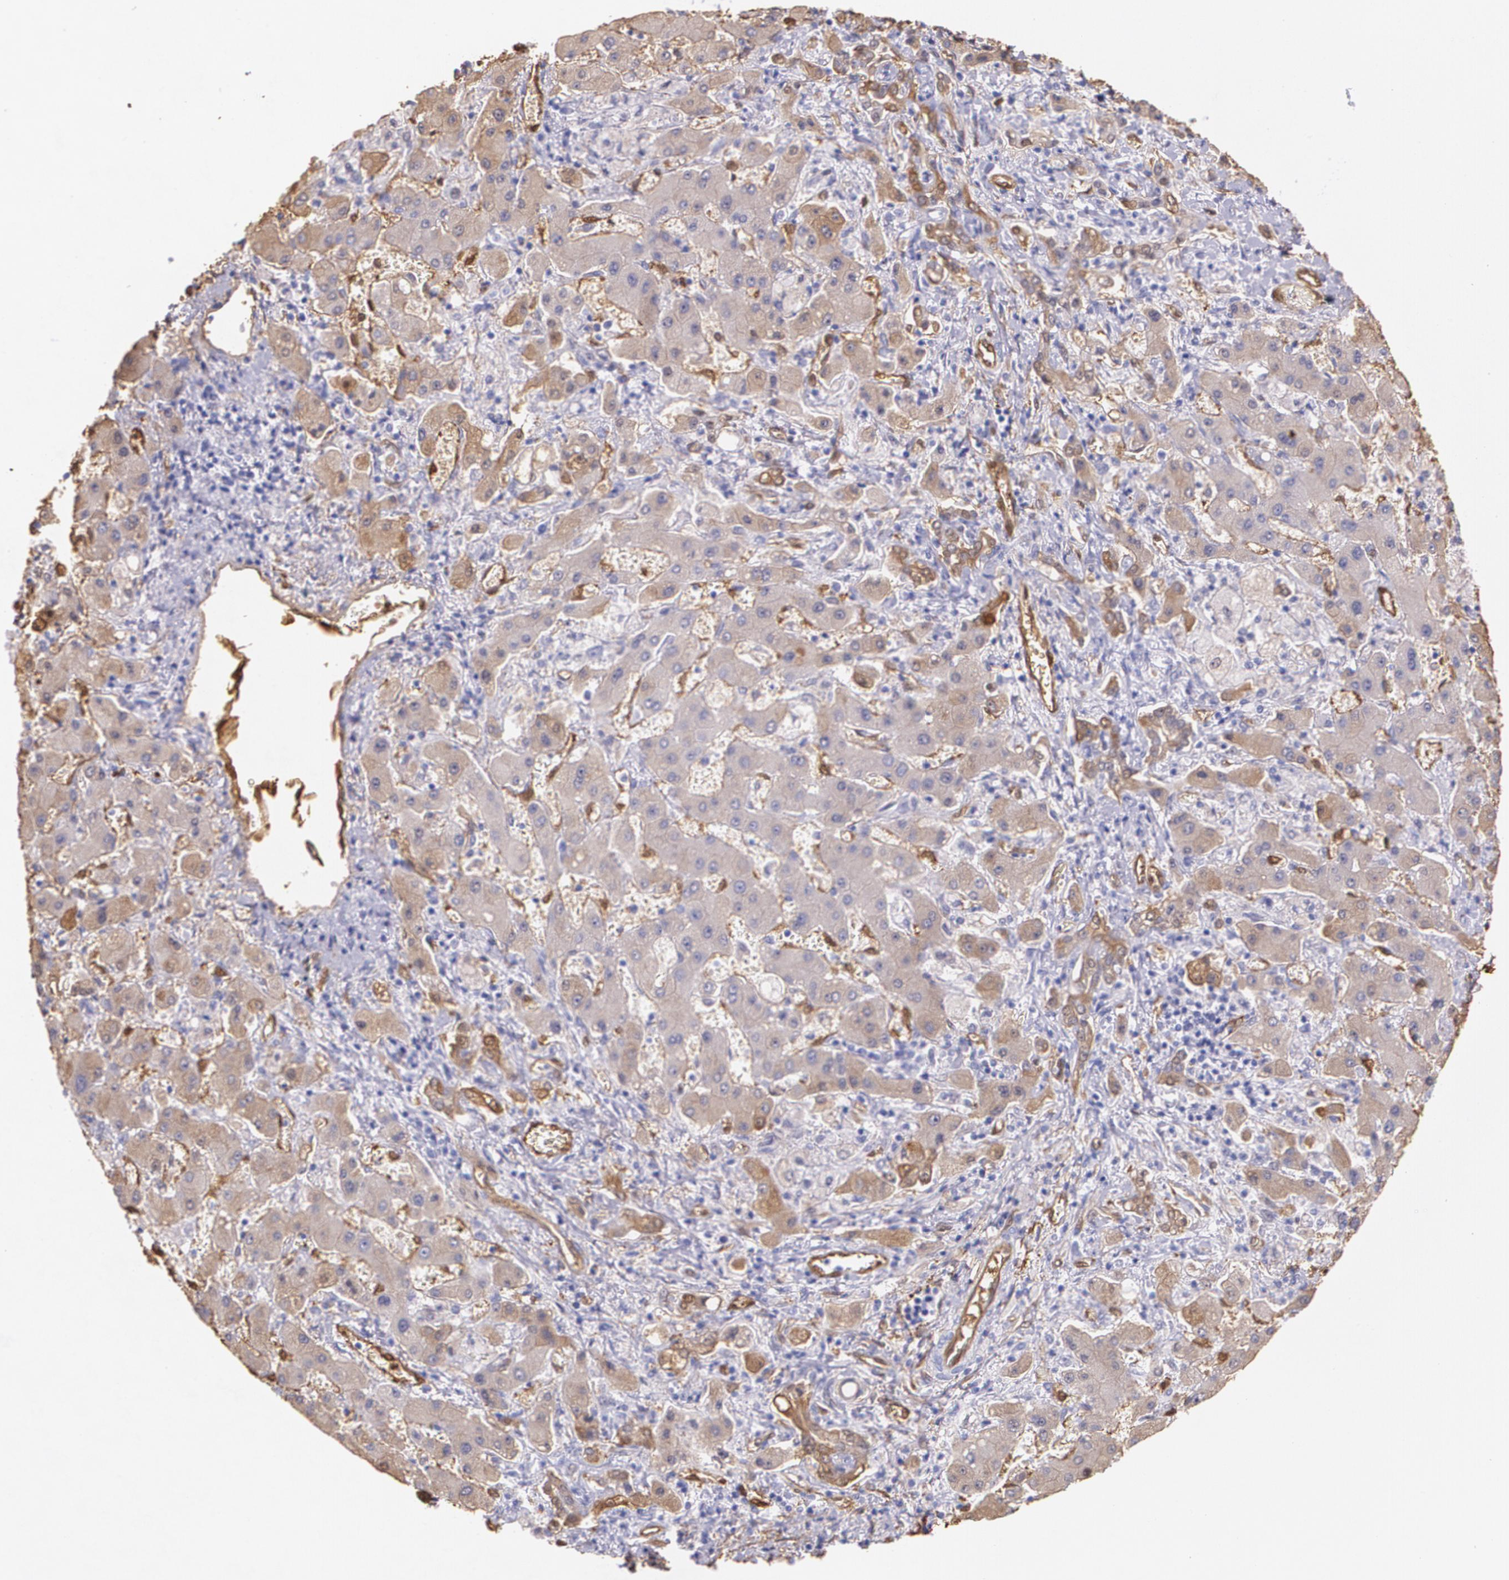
{"staining": {"intensity": "weak", "quantity": "25%-75%", "location": "cytoplasmic/membranous"}, "tissue": "liver cancer", "cell_type": "Tumor cells", "image_type": "cancer", "snomed": [{"axis": "morphology", "description": "Cholangiocarcinoma"}, {"axis": "topography", "description": "Liver"}], "caption": "About 25%-75% of tumor cells in cholangiocarcinoma (liver) display weak cytoplasmic/membranous protein positivity as visualized by brown immunohistochemical staining.", "gene": "MMP2", "patient": {"sex": "male", "age": 50}}